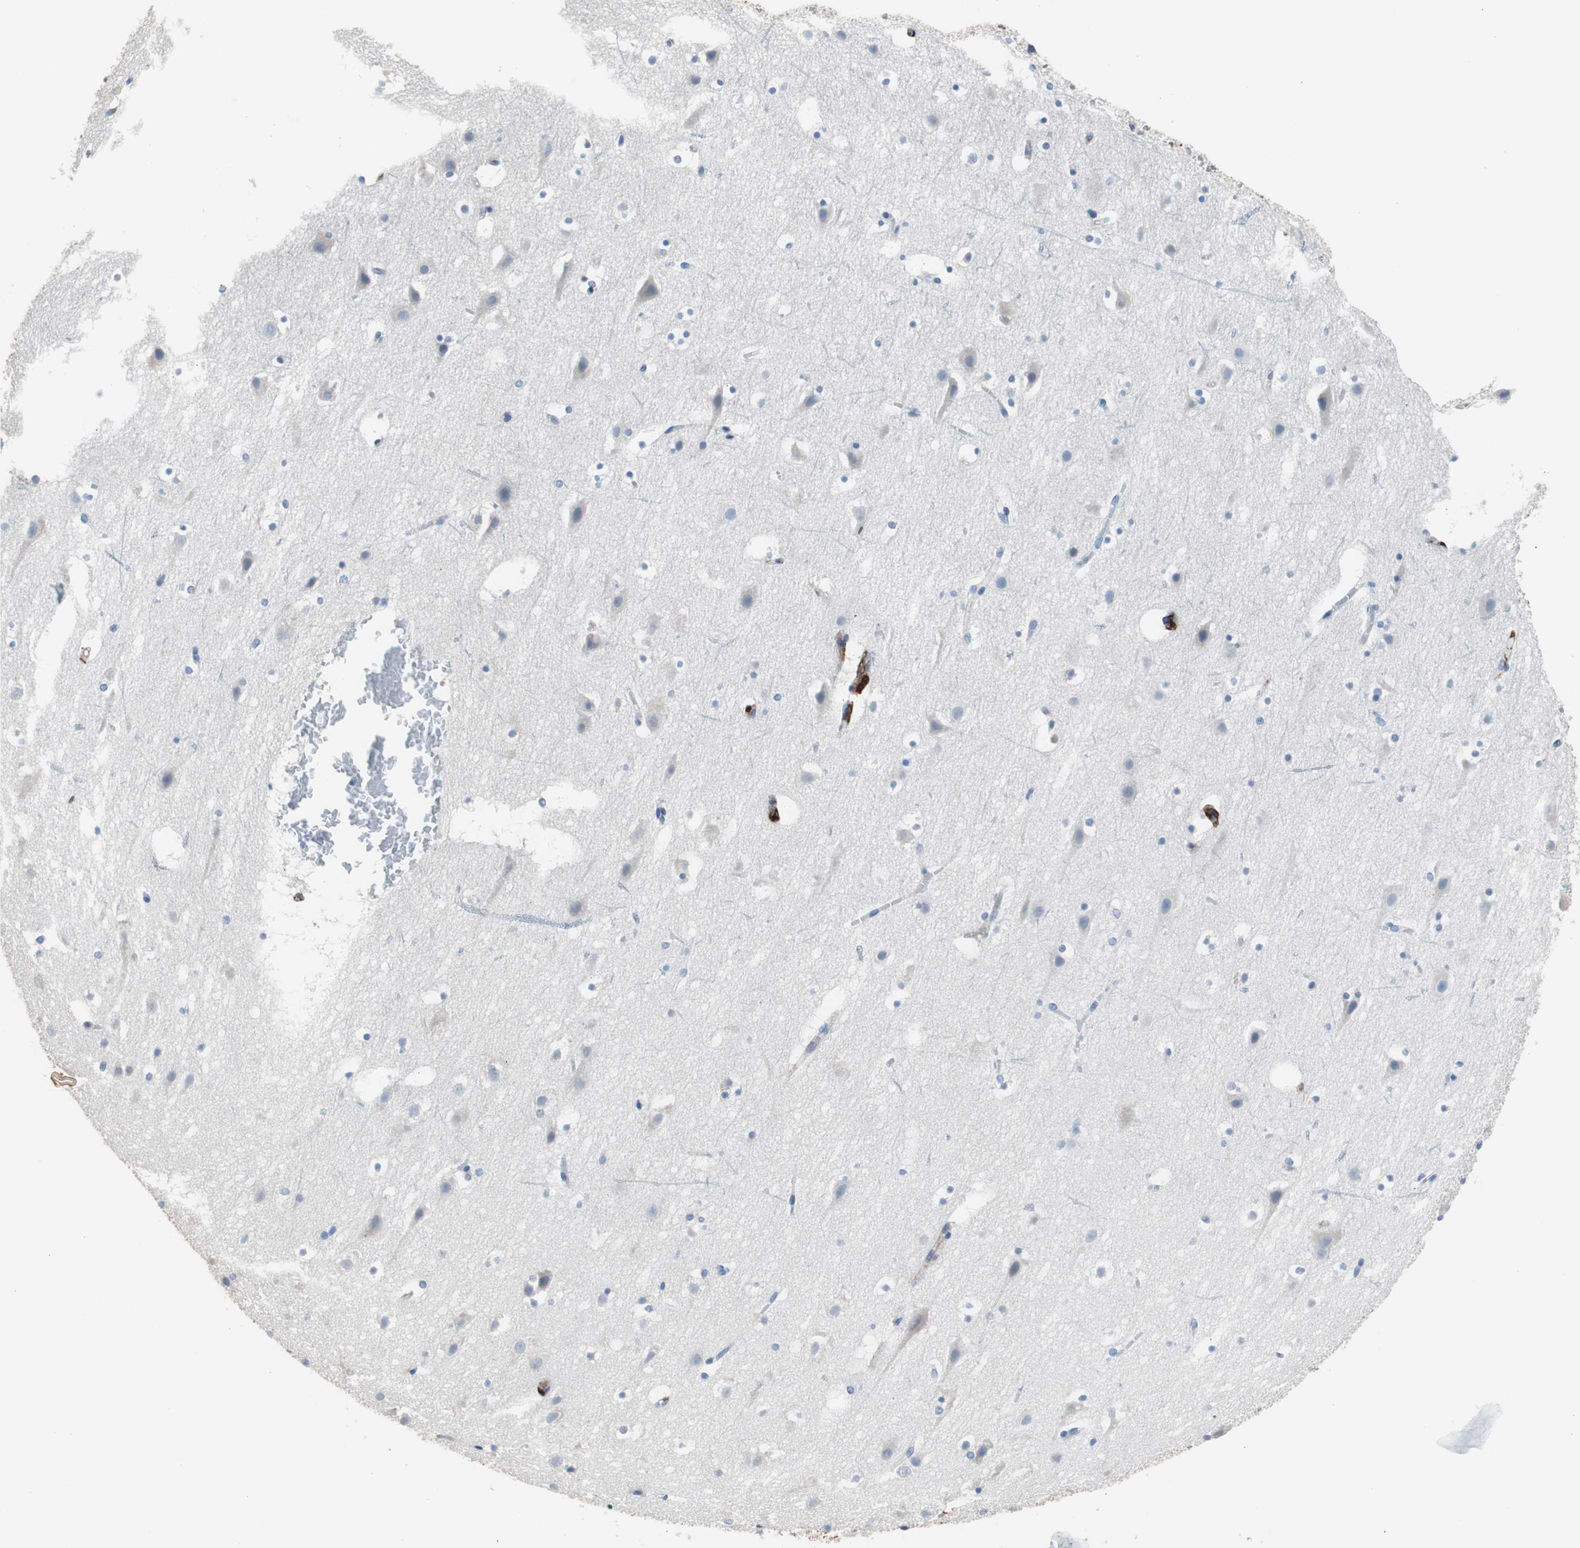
{"staining": {"intensity": "negative", "quantity": "none", "location": "none"}, "tissue": "cerebral cortex", "cell_type": "Endothelial cells", "image_type": "normal", "snomed": [{"axis": "morphology", "description": "Normal tissue, NOS"}, {"axis": "topography", "description": "Cerebral cortex"}], "caption": "Cerebral cortex stained for a protein using immunohistochemistry (IHC) shows no staining endothelial cells.", "gene": "FCGR2B", "patient": {"sex": "male", "age": 45}}